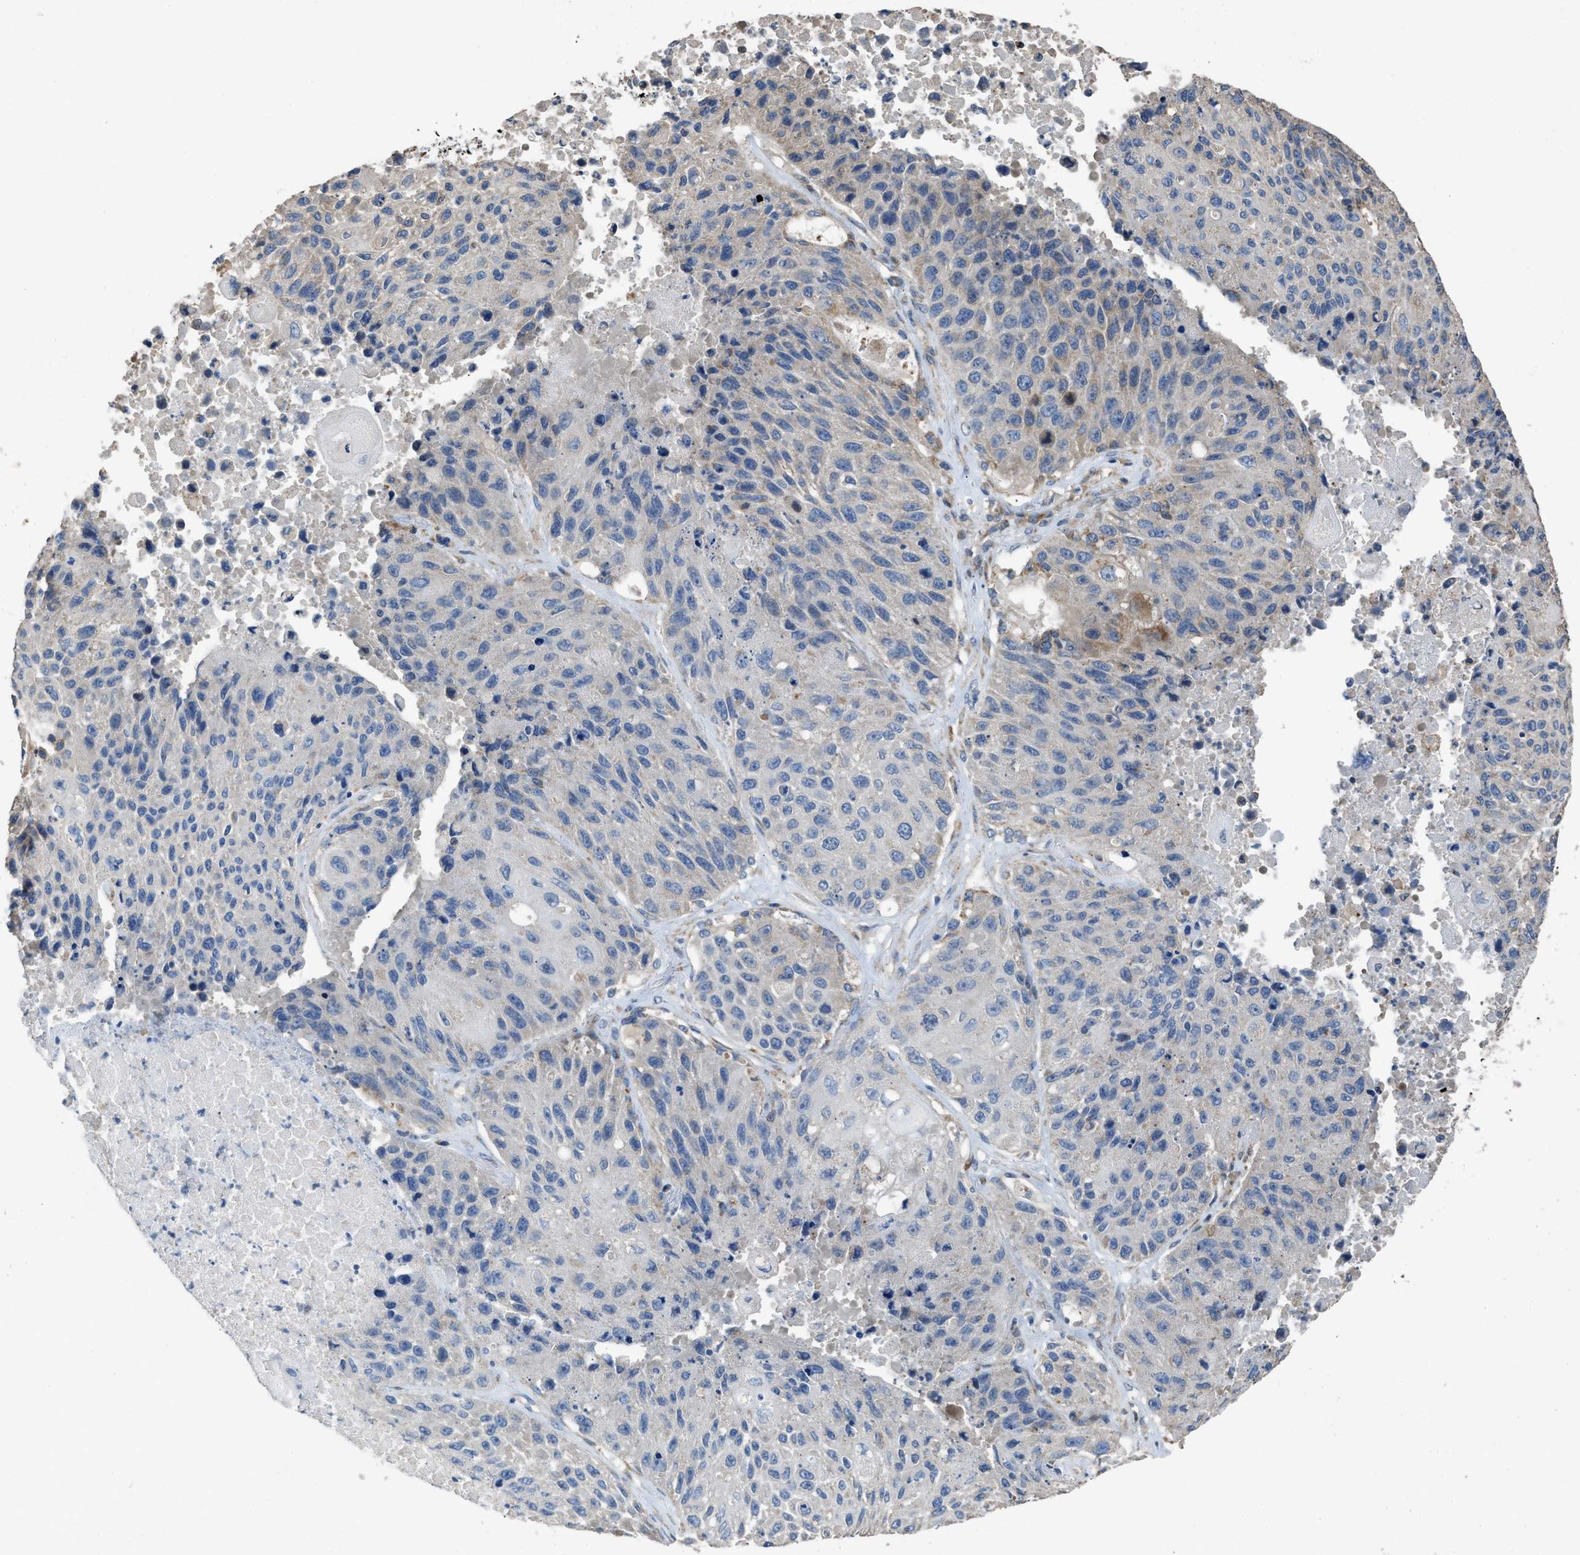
{"staining": {"intensity": "negative", "quantity": "none", "location": "none"}, "tissue": "lung cancer", "cell_type": "Tumor cells", "image_type": "cancer", "snomed": [{"axis": "morphology", "description": "Squamous cell carcinoma, NOS"}, {"axis": "topography", "description": "Lung"}], "caption": "Tumor cells show no significant protein staining in lung cancer.", "gene": "TMEM150A", "patient": {"sex": "male", "age": 61}}